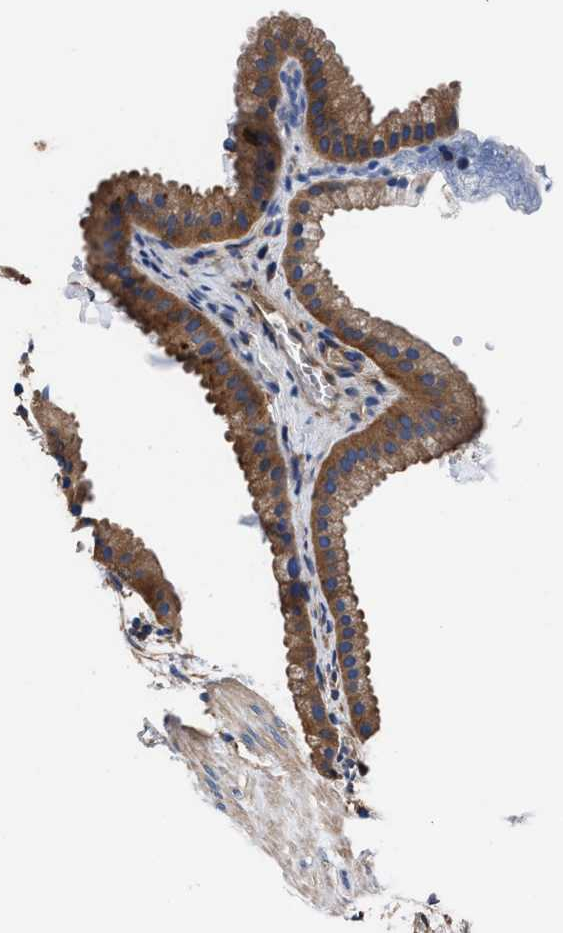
{"staining": {"intensity": "moderate", "quantity": ">75%", "location": "cytoplasmic/membranous"}, "tissue": "gallbladder", "cell_type": "Glandular cells", "image_type": "normal", "snomed": [{"axis": "morphology", "description": "Normal tissue, NOS"}, {"axis": "topography", "description": "Gallbladder"}], "caption": "A high-resolution histopathology image shows immunohistochemistry staining of benign gallbladder, which demonstrates moderate cytoplasmic/membranous expression in approximately >75% of glandular cells.", "gene": "SH3GL1", "patient": {"sex": "female", "age": 64}}